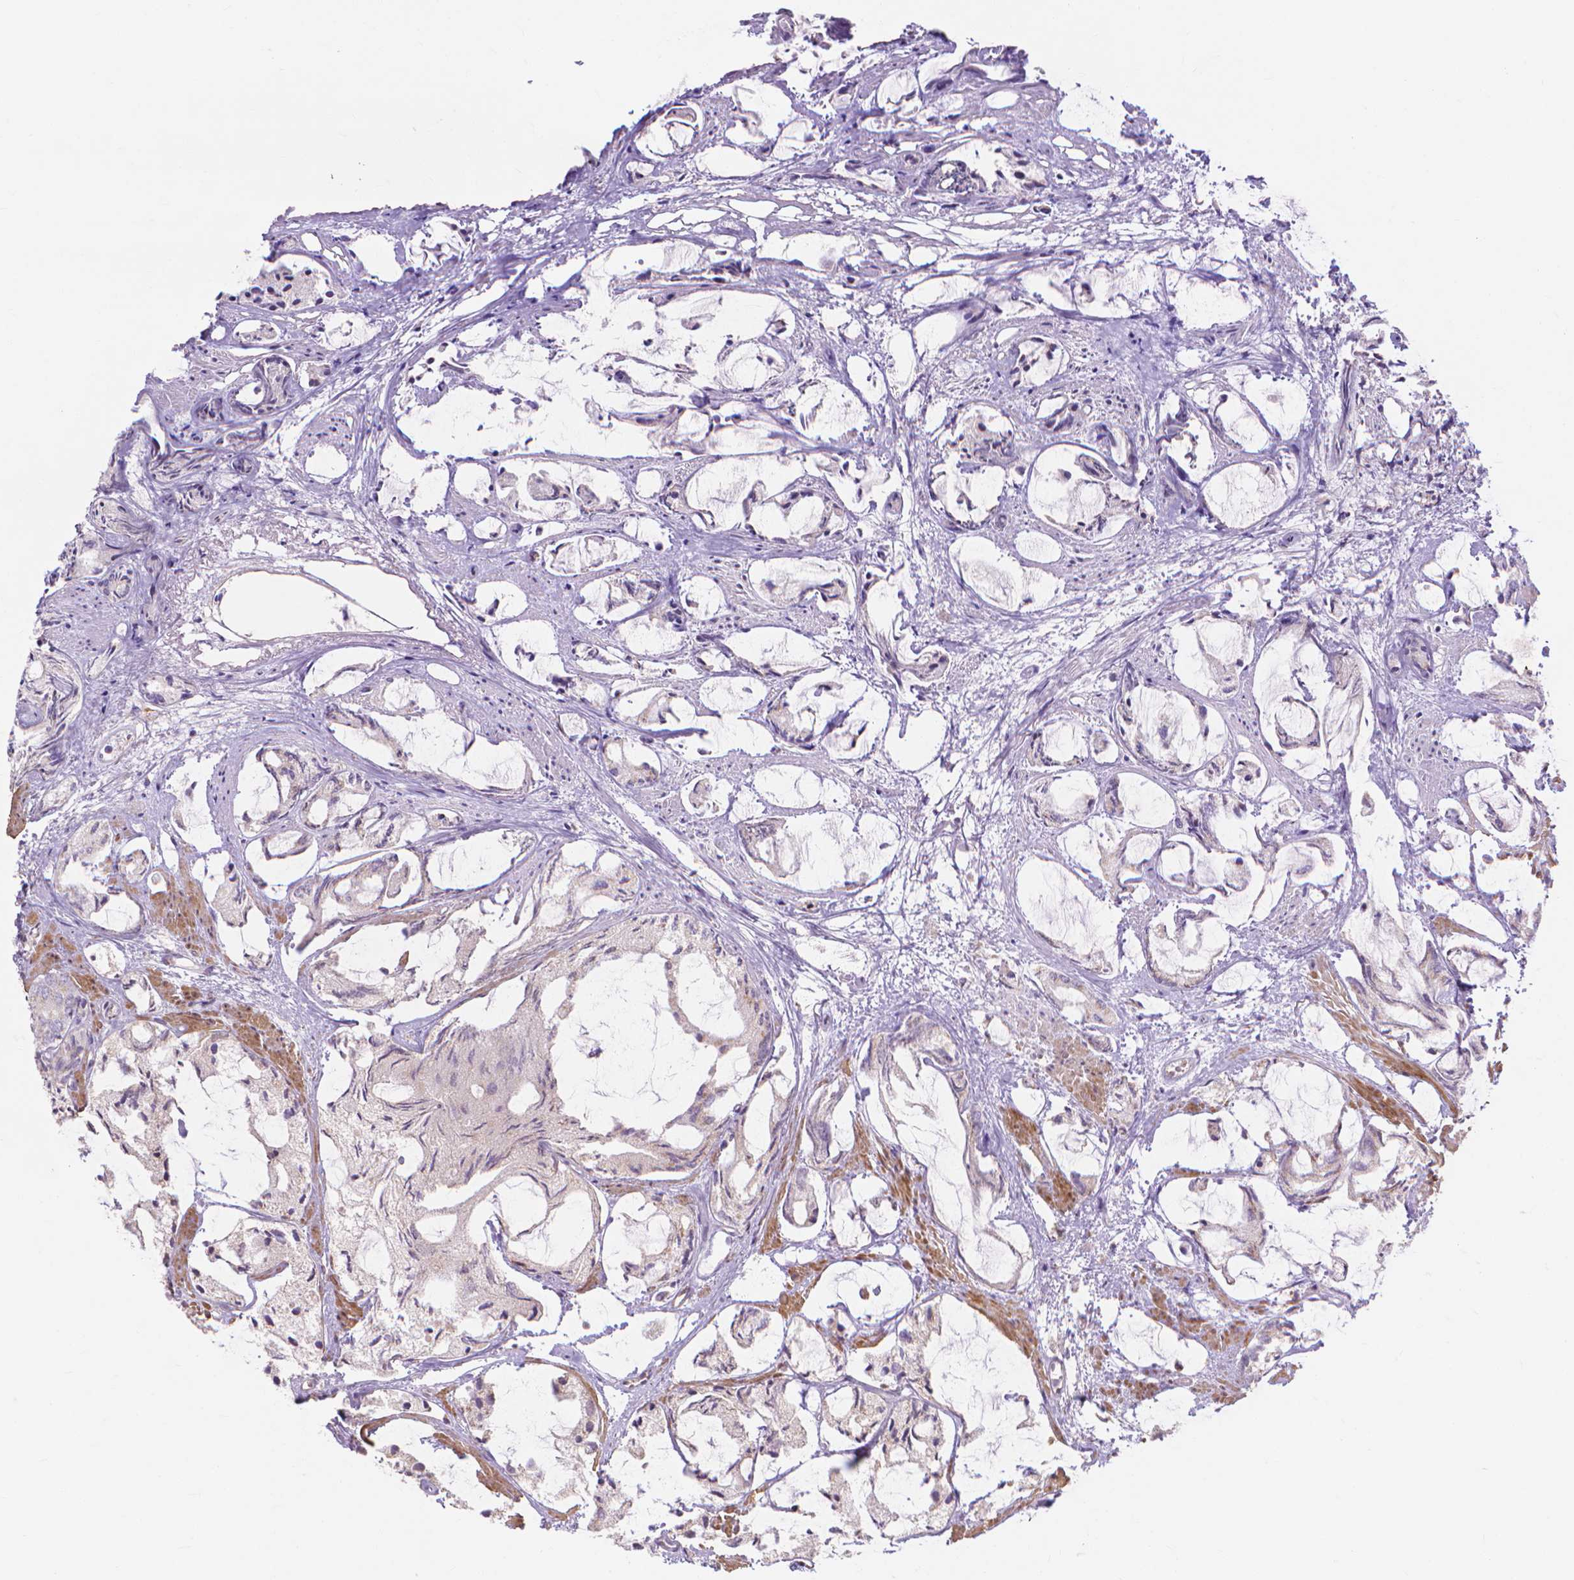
{"staining": {"intensity": "negative", "quantity": "none", "location": "none"}, "tissue": "prostate cancer", "cell_type": "Tumor cells", "image_type": "cancer", "snomed": [{"axis": "morphology", "description": "Adenocarcinoma, High grade"}, {"axis": "topography", "description": "Prostate"}], "caption": "The photomicrograph exhibits no significant staining in tumor cells of prostate adenocarcinoma (high-grade).", "gene": "PRDM13", "patient": {"sex": "male", "age": 85}}